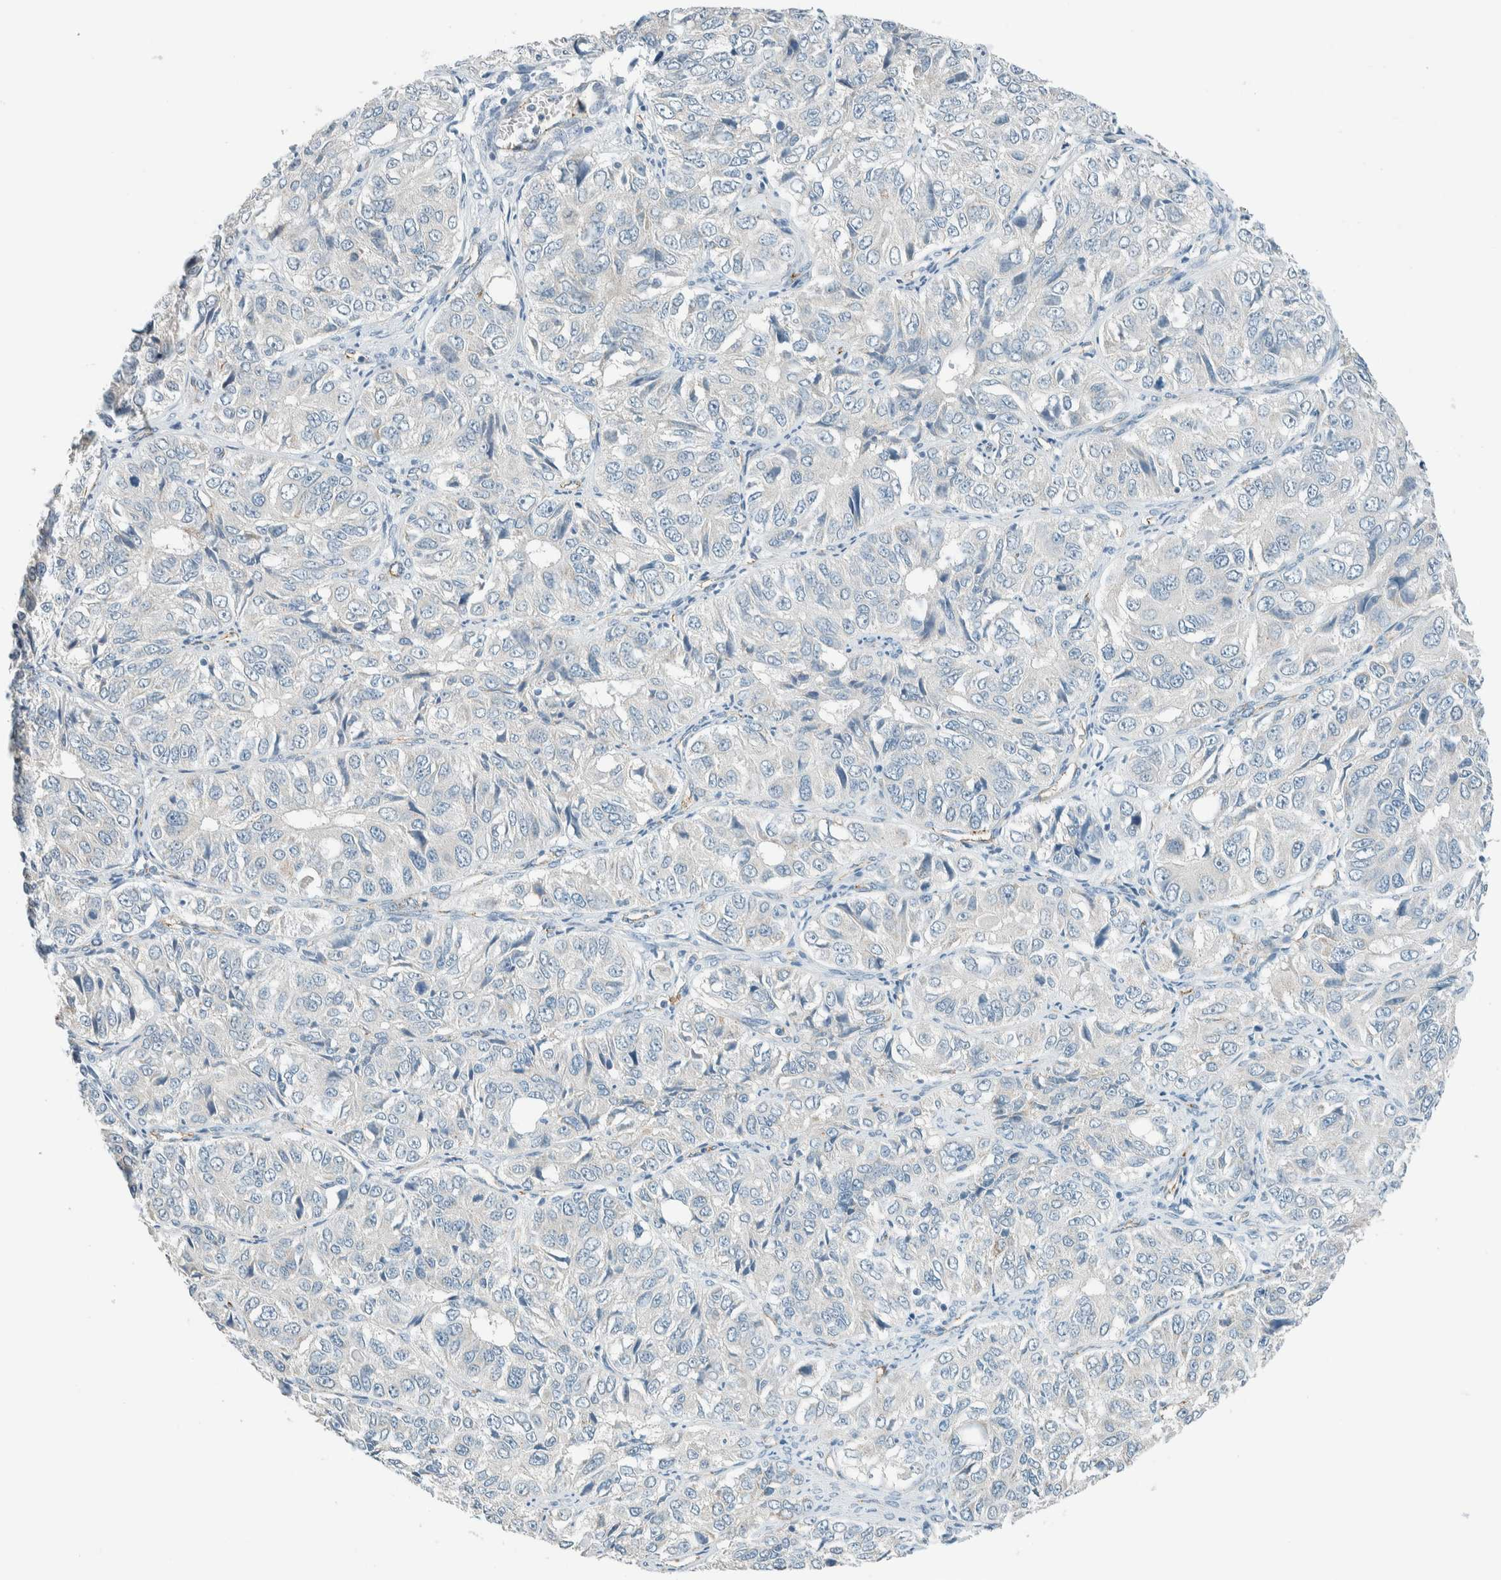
{"staining": {"intensity": "negative", "quantity": "none", "location": "none"}, "tissue": "ovarian cancer", "cell_type": "Tumor cells", "image_type": "cancer", "snomed": [{"axis": "morphology", "description": "Carcinoma, endometroid"}, {"axis": "topography", "description": "Ovary"}], "caption": "This is an IHC micrograph of human ovarian endometroid carcinoma. There is no staining in tumor cells.", "gene": "SLFN12", "patient": {"sex": "female", "age": 51}}